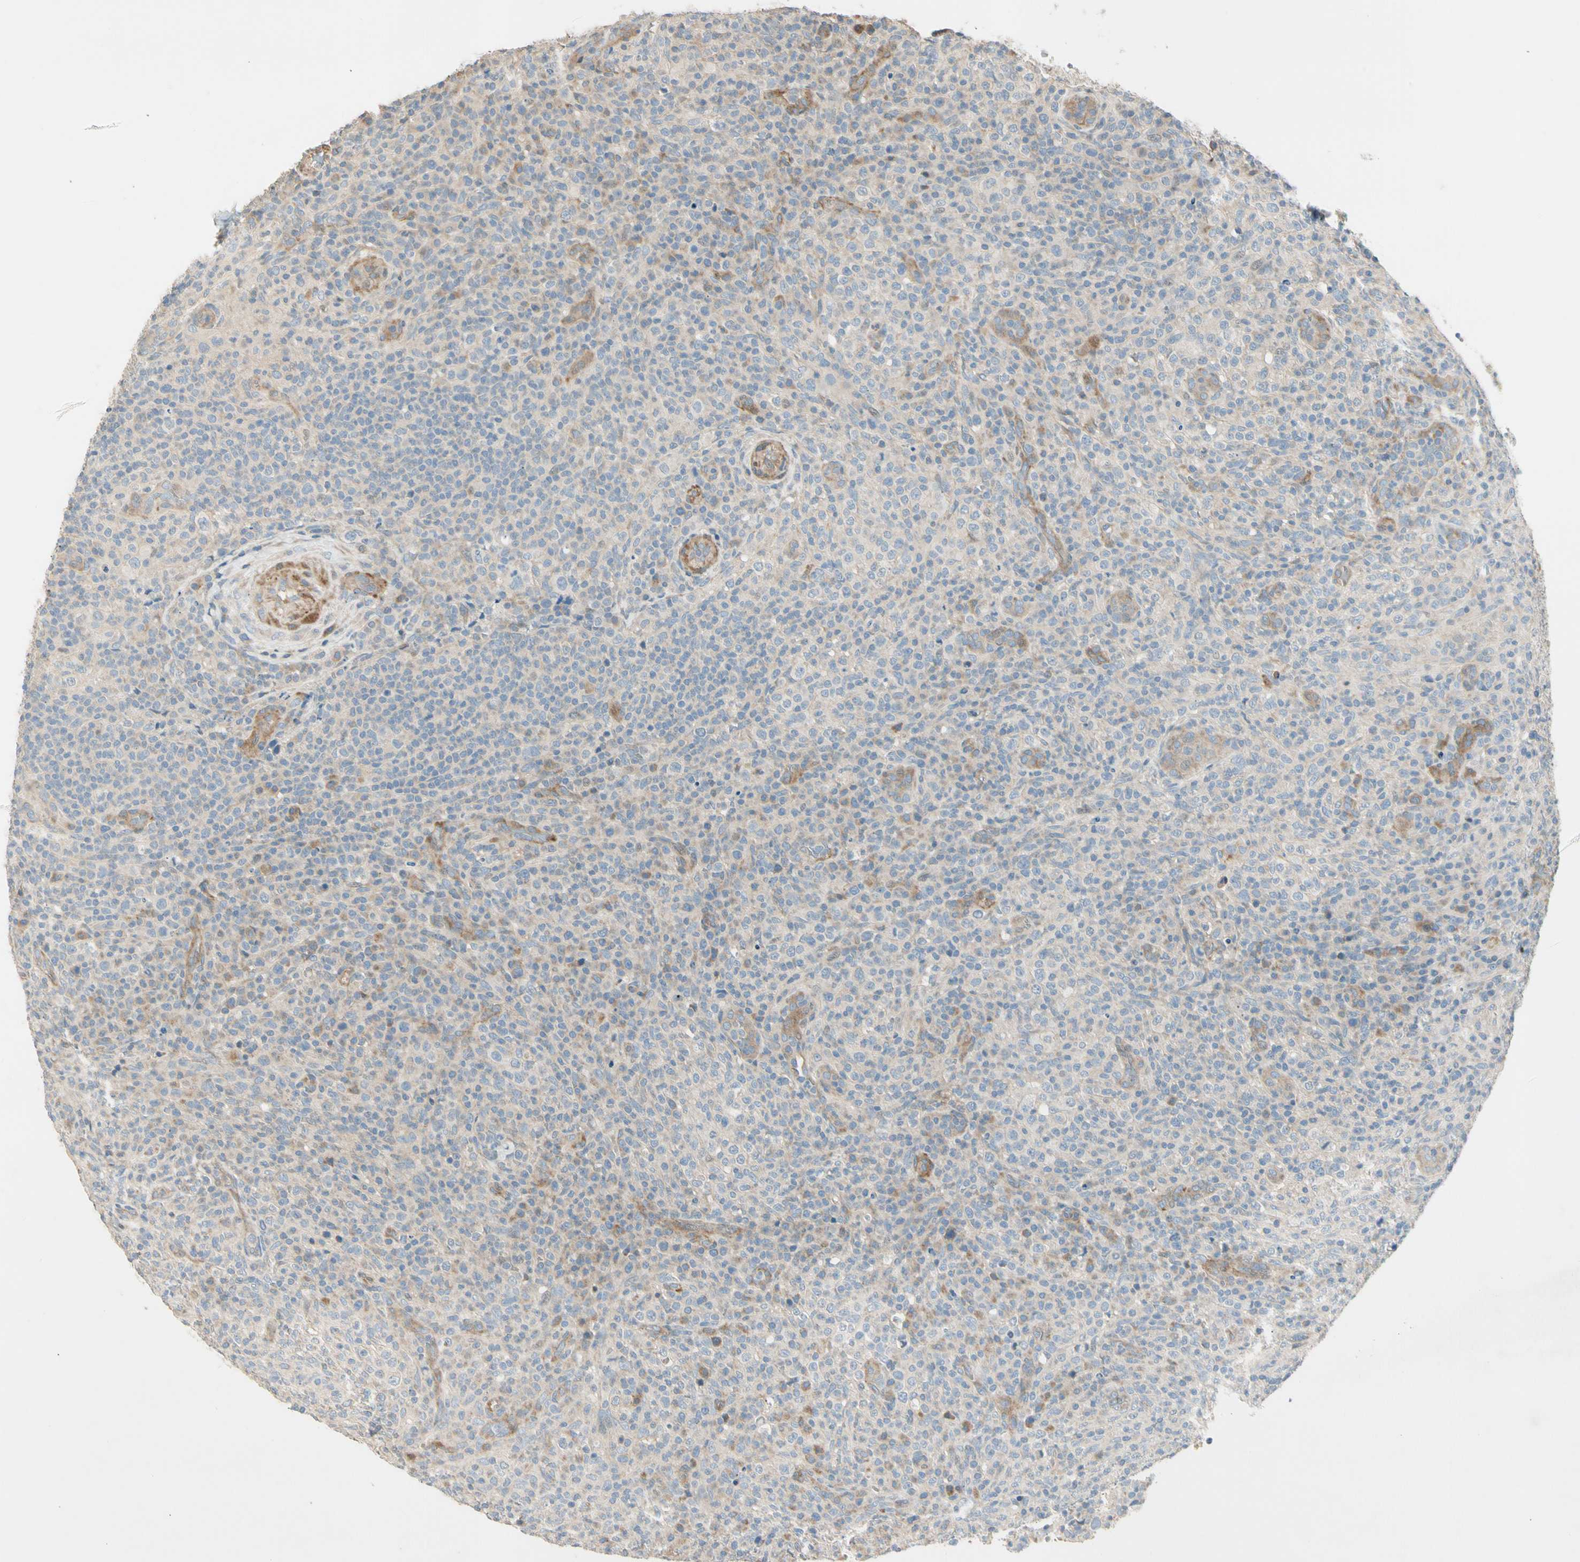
{"staining": {"intensity": "negative", "quantity": "none", "location": "none"}, "tissue": "lymphoma", "cell_type": "Tumor cells", "image_type": "cancer", "snomed": [{"axis": "morphology", "description": "Malignant lymphoma, non-Hodgkin's type, High grade"}, {"axis": "topography", "description": "Lymph node"}], "caption": "IHC of human lymphoma demonstrates no positivity in tumor cells.", "gene": "ADGRA3", "patient": {"sex": "female", "age": 76}}